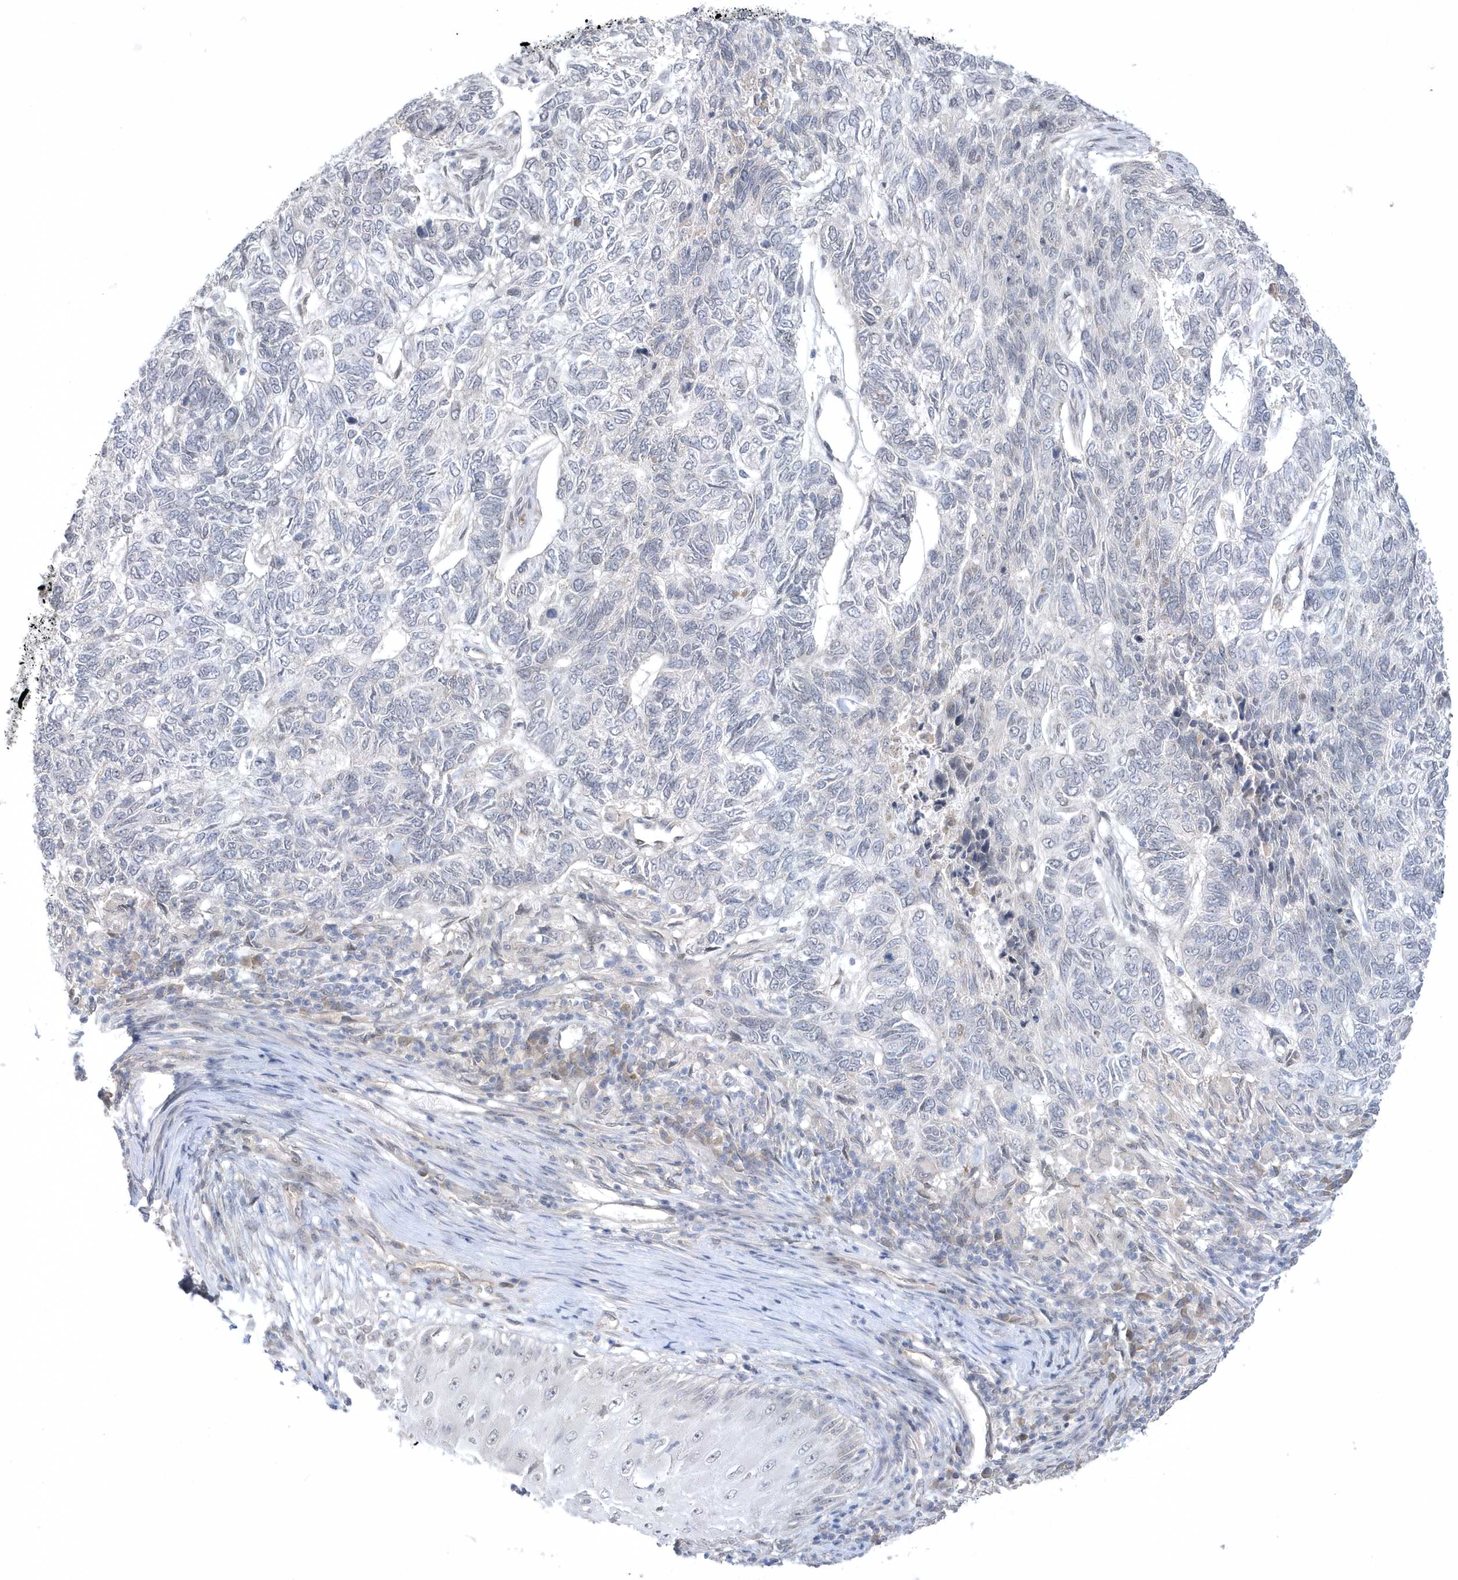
{"staining": {"intensity": "negative", "quantity": "none", "location": "none"}, "tissue": "skin cancer", "cell_type": "Tumor cells", "image_type": "cancer", "snomed": [{"axis": "morphology", "description": "Basal cell carcinoma"}, {"axis": "topography", "description": "Skin"}], "caption": "This histopathology image is of basal cell carcinoma (skin) stained with immunohistochemistry to label a protein in brown with the nuclei are counter-stained blue. There is no positivity in tumor cells. Brightfield microscopy of immunohistochemistry stained with DAB (3,3'-diaminobenzidine) (brown) and hematoxylin (blue), captured at high magnification.", "gene": "ZC3H12D", "patient": {"sex": "female", "age": 65}}